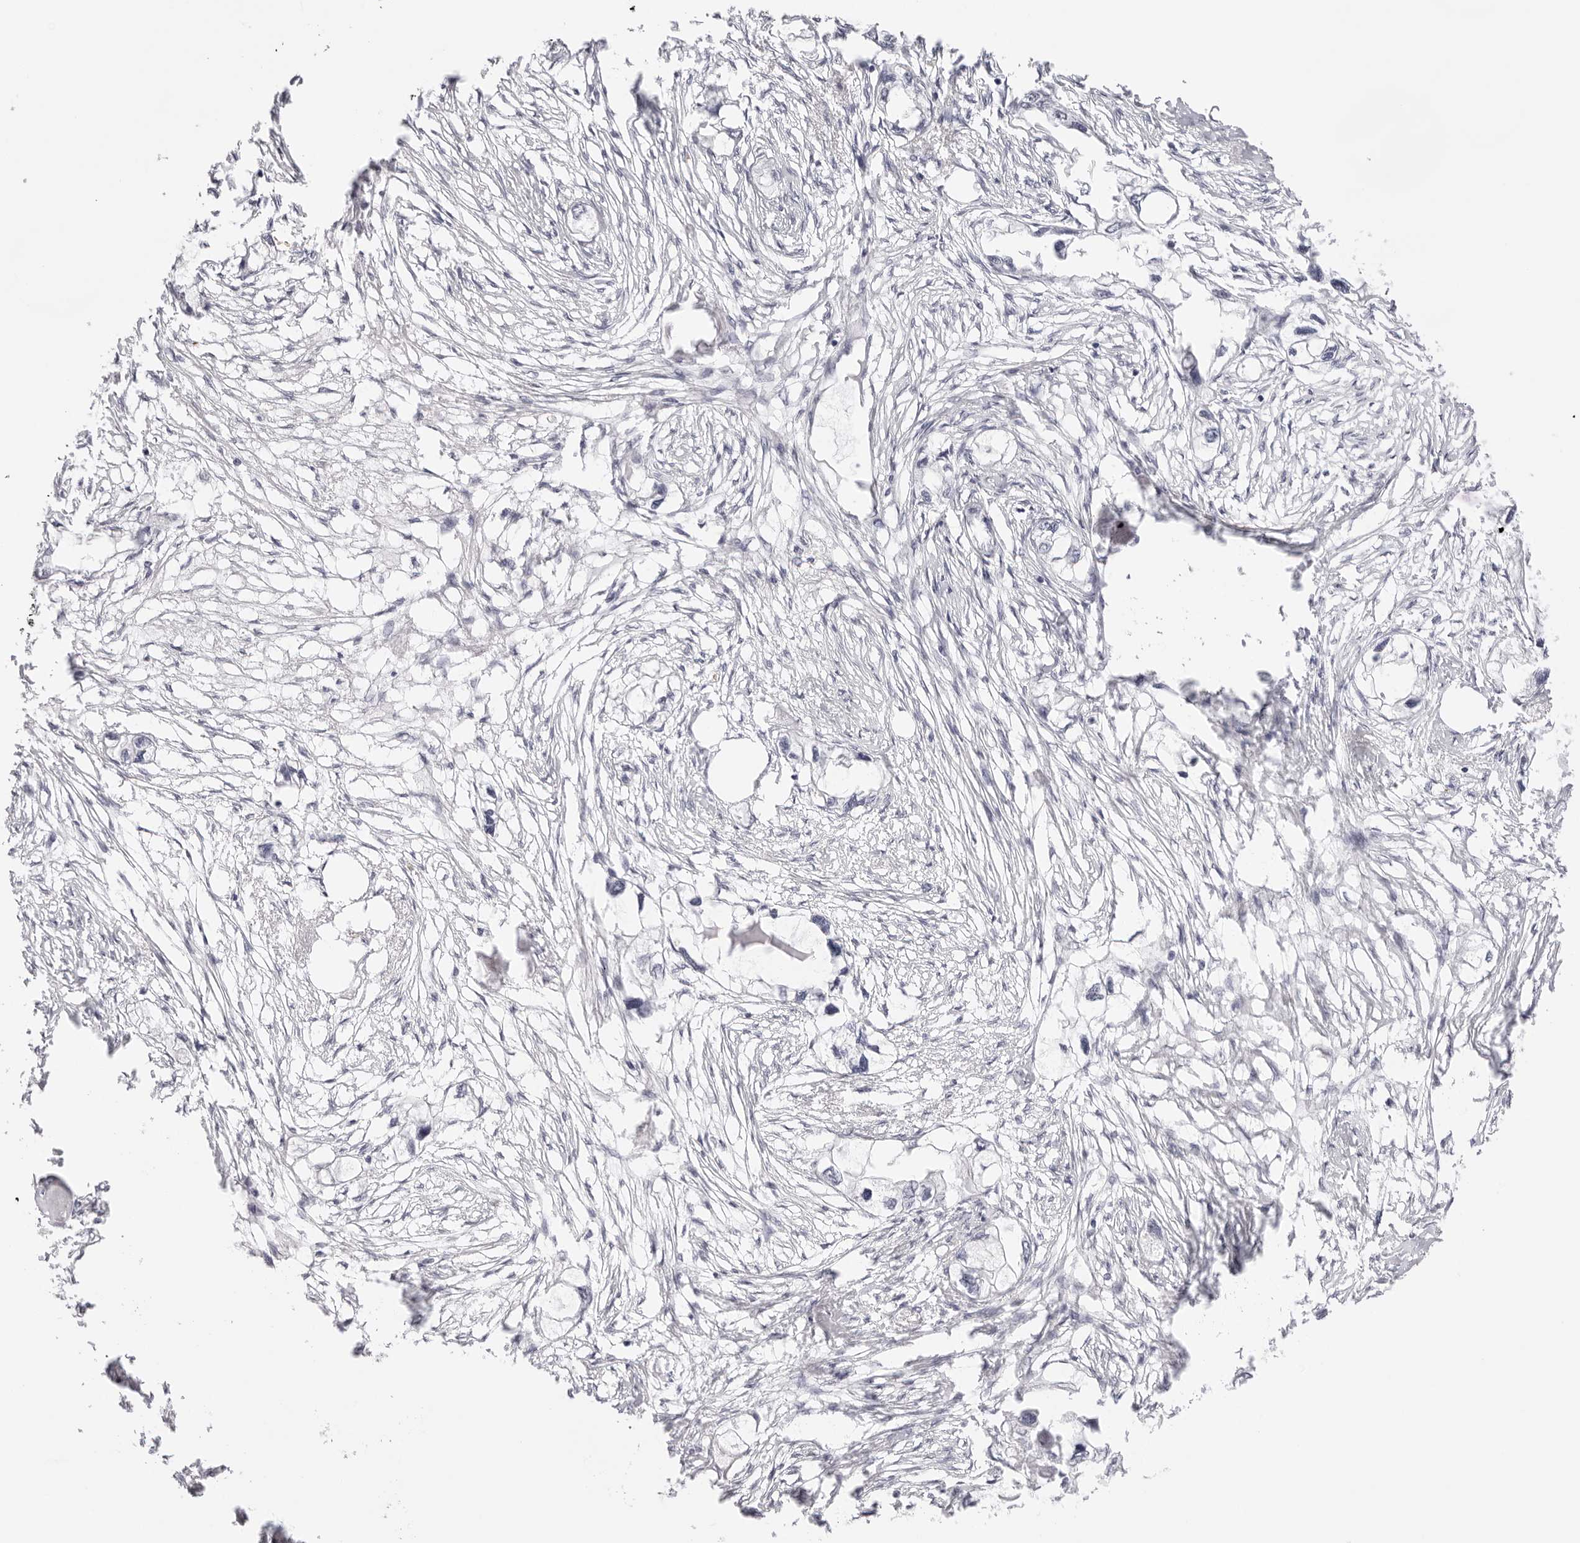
{"staining": {"intensity": "negative", "quantity": "none", "location": "none"}, "tissue": "endometrial cancer", "cell_type": "Tumor cells", "image_type": "cancer", "snomed": [{"axis": "morphology", "description": "Adenocarcinoma, NOS"}, {"axis": "morphology", "description": "Adenocarcinoma, metastatic, NOS"}, {"axis": "topography", "description": "Adipose tissue"}, {"axis": "topography", "description": "Endometrium"}], "caption": "The photomicrograph displays no staining of tumor cells in adenocarcinoma (endometrial).", "gene": "KLK12", "patient": {"sex": "female", "age": 67}}